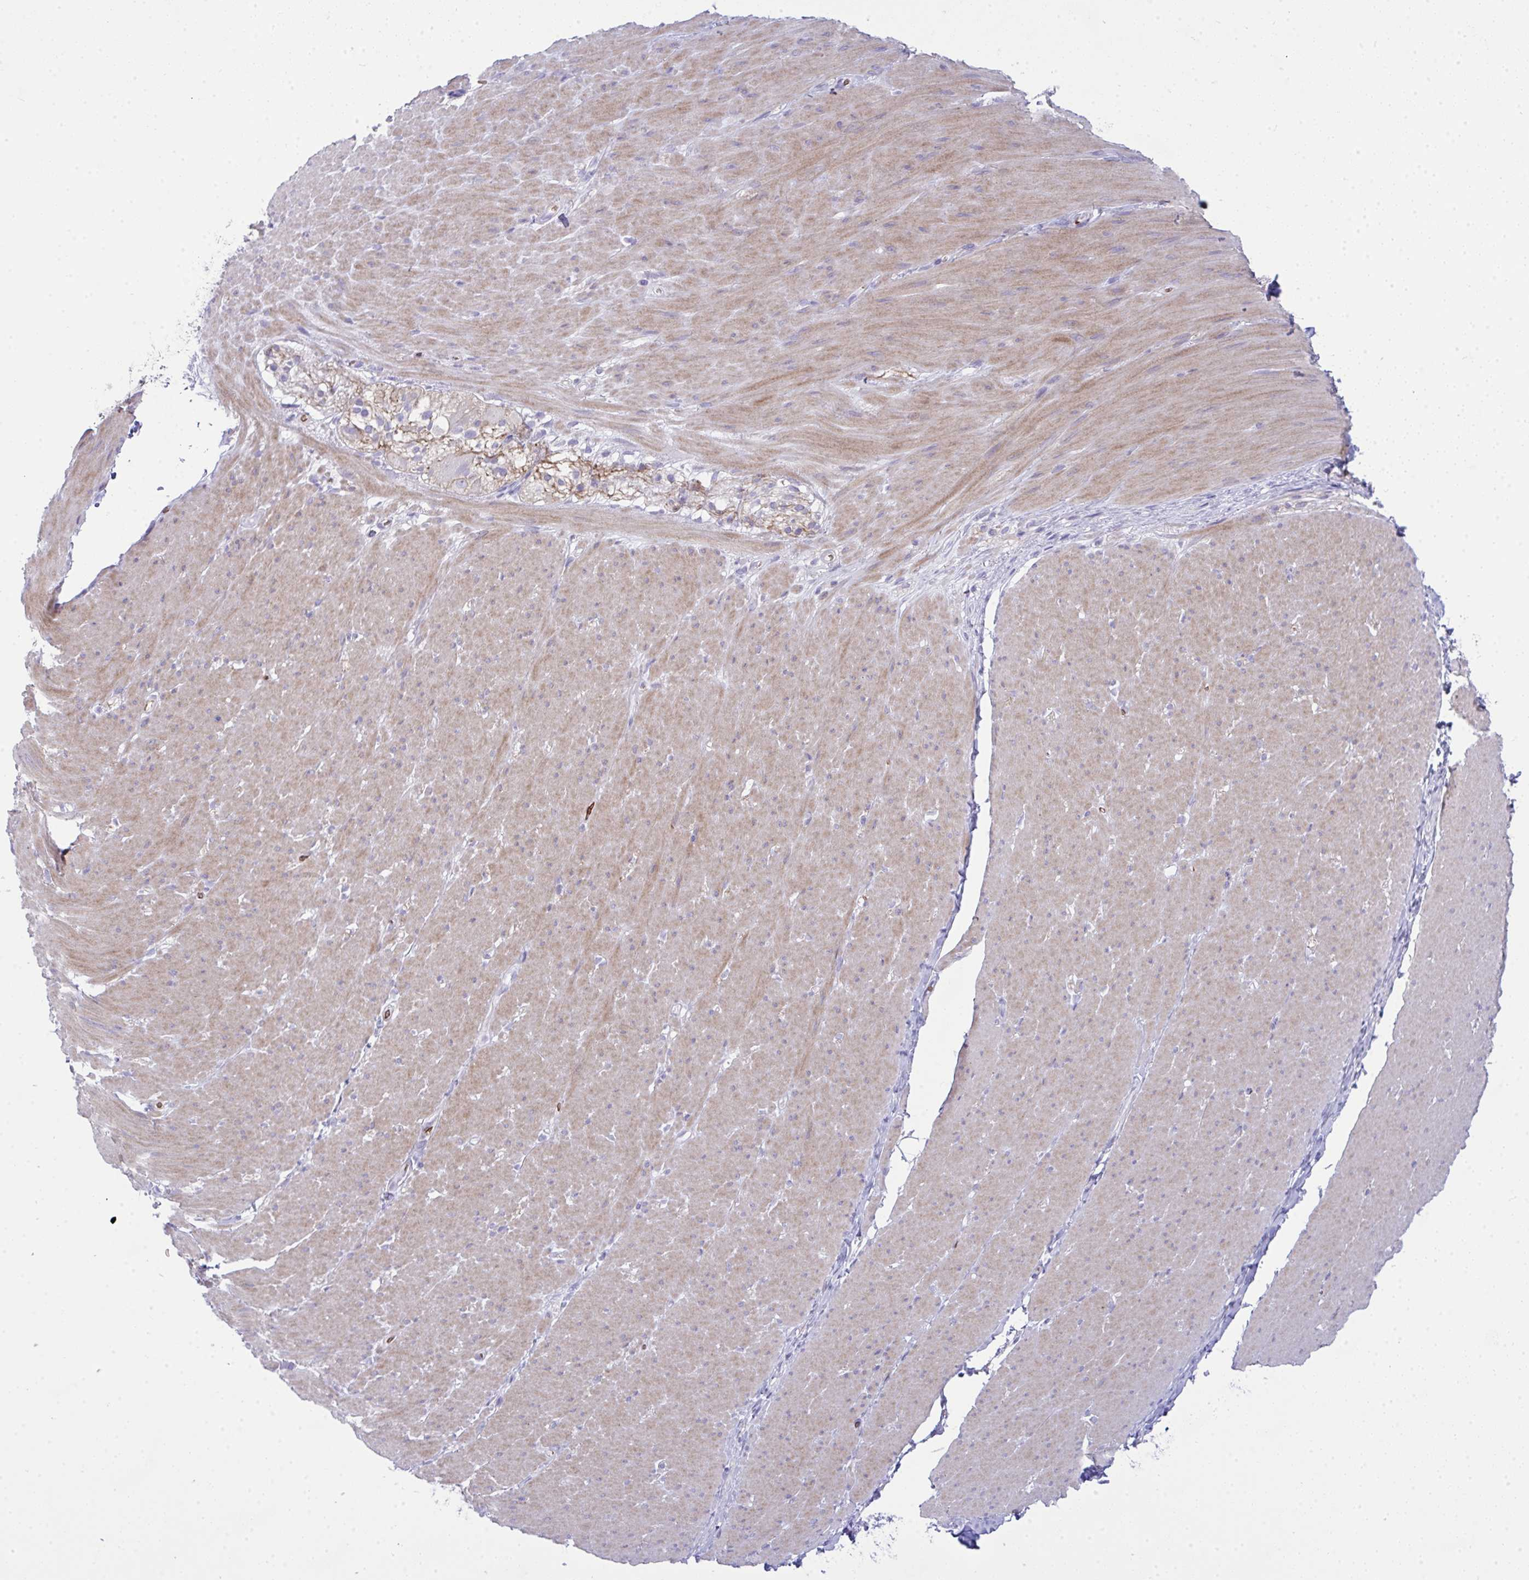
{"staining": {"intensity": "weak", "quantity": "25%-75%", "location": "cytoplasmic/membranous"}, "tissue": "smooth muscle", "cell_type": "Smooth muscle cells", "image_type": "normal", "snomed": [{"axis": "morphology", "description": "Normal tissue, NOS"}, {"axis": "topography", "description": "Smooth muscle"}, {"axis": "topography", "description": "Rectum"}], "caption": "Protein expression analysis of normal human smooth muscle reveals weak cytoplasmic/membranous positivity in about 25%-75% of smooth muscle cells.", "gene": "SPTB", "patient": {"sex": "male", "age": 53}}